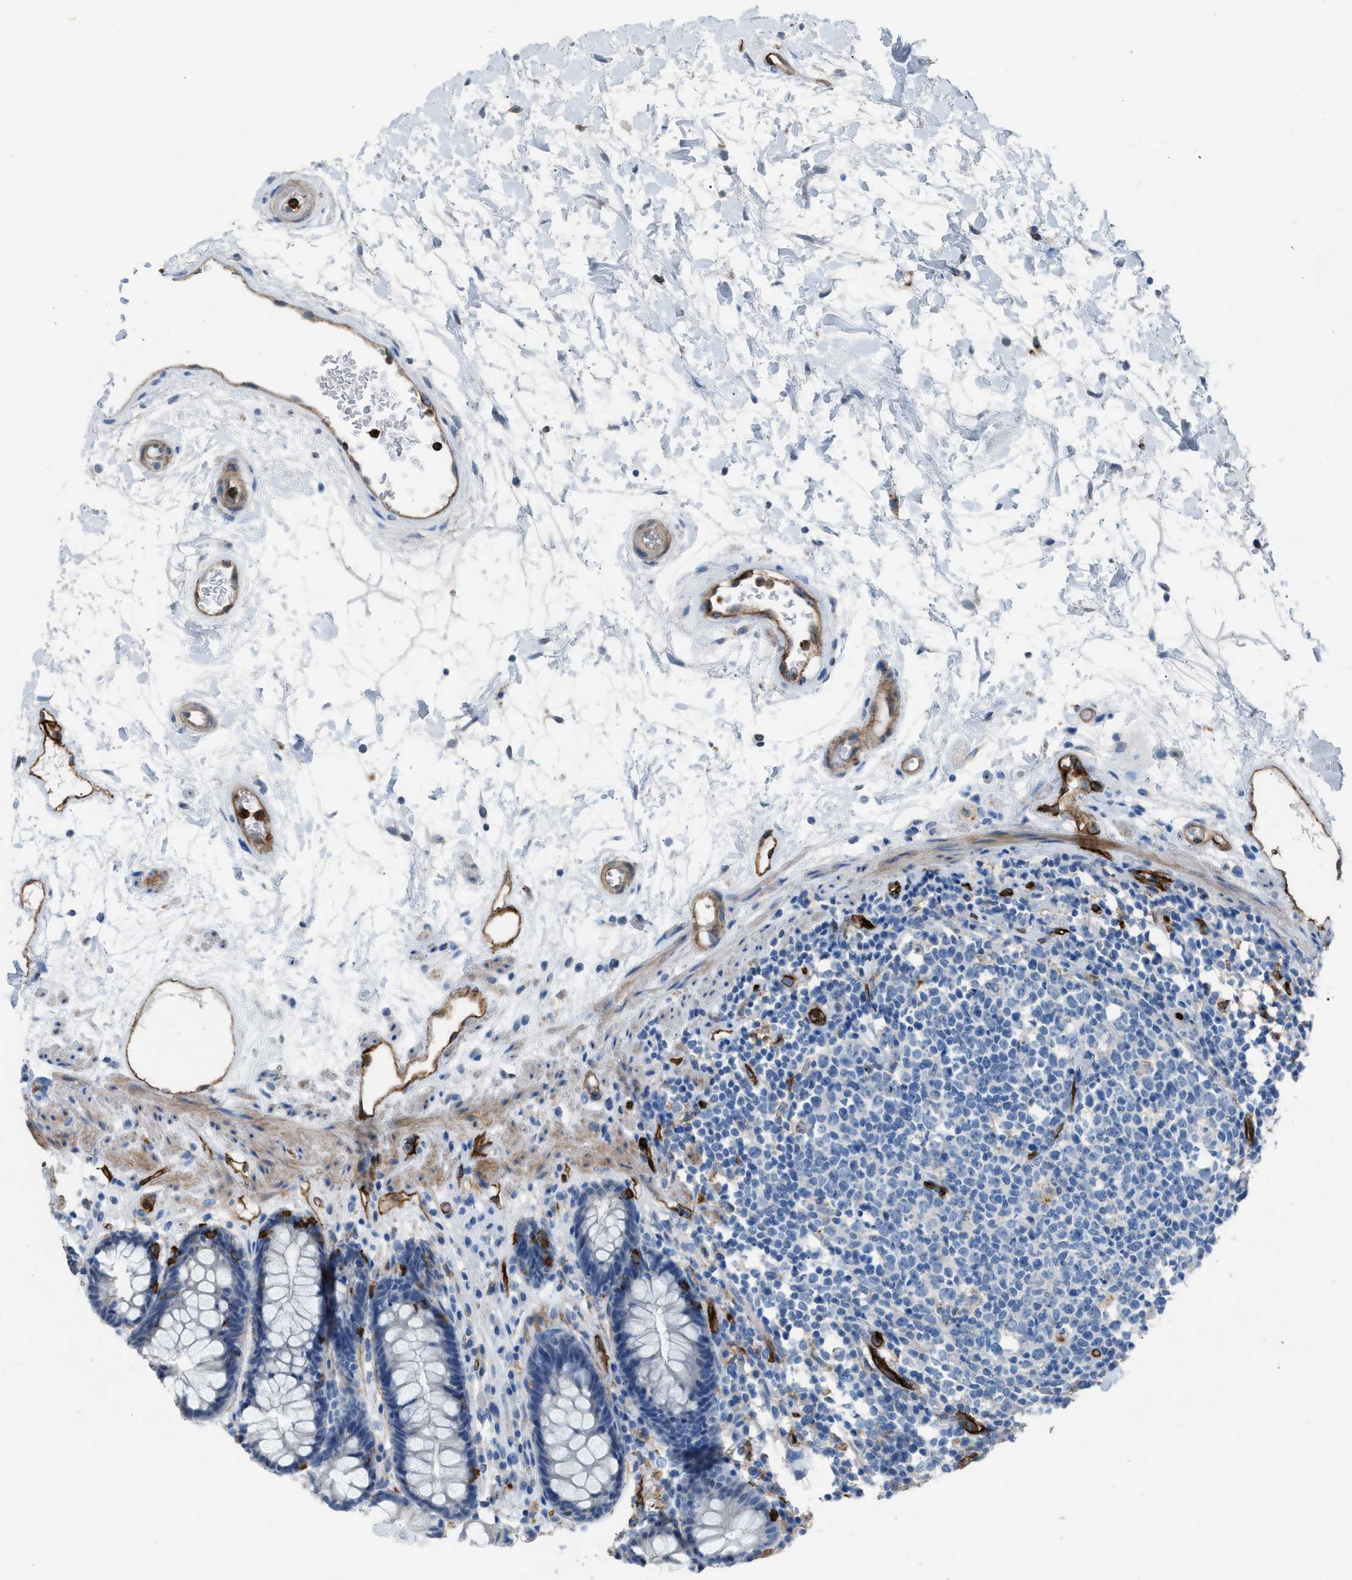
{"staining": {"intensity": "negative", "quantity": "none", "location": "none"}, "tissue": "rectum", "cell_type": "Glandular cells", "image_type": "normal", "snomed": [{"axis": "morphology", "description": "Normal tissue, NOS"}, {"axis": "topography", "description": "Rectum"}], "caption": "IHC image of unremarkable human rectum stained for a protein (brown), which exhibits no expression in glandular cells. (DAB (3,3'-diaminobenzidine) immunohistochemistry with hematoxylin counter stain).", "gene": "DYSF", "patient": {"sex": "male", "age": 64}}